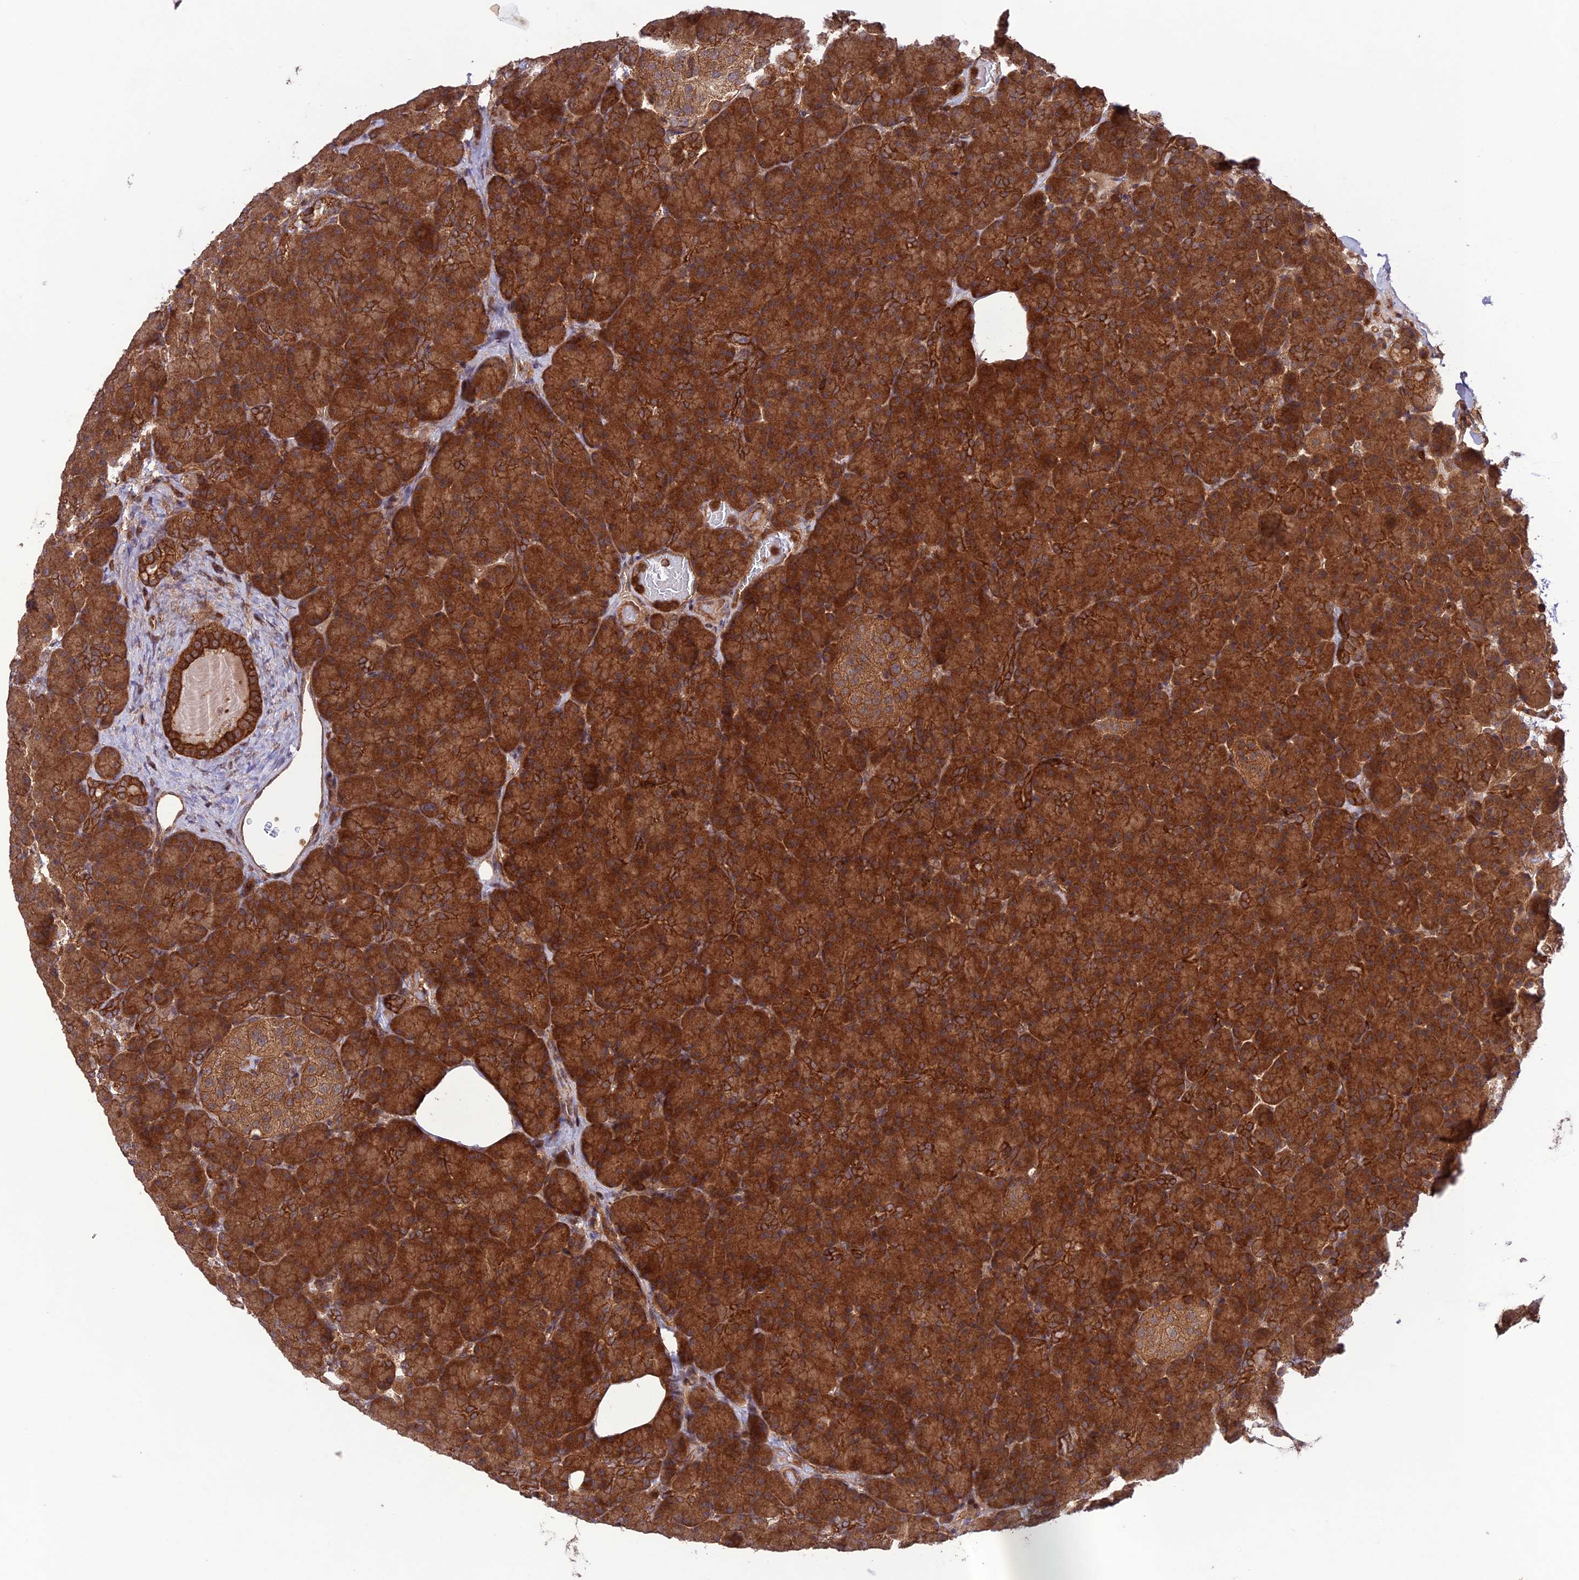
{"staining": {"intensity": "strong", "quantity": ">75%", "location": "cytoplasmic/membranous"}, "tissue": "pancreas", "cell_type": "Exocrine glandular cells", "image_type": "normal", "snomed": [{"axis": "morphology", "description": "Normal tissue, NOS"}, {"axis": "topography", "description": "Pancreas"}], "caption": "A photomicrograph of human pancreas stained for a protein demonstrates strong cytoplasmic/membranous brown staining in exocrine glandular cells.", "gene": "FCHSD1", "patient": {"sex": "female", "age": 43}}